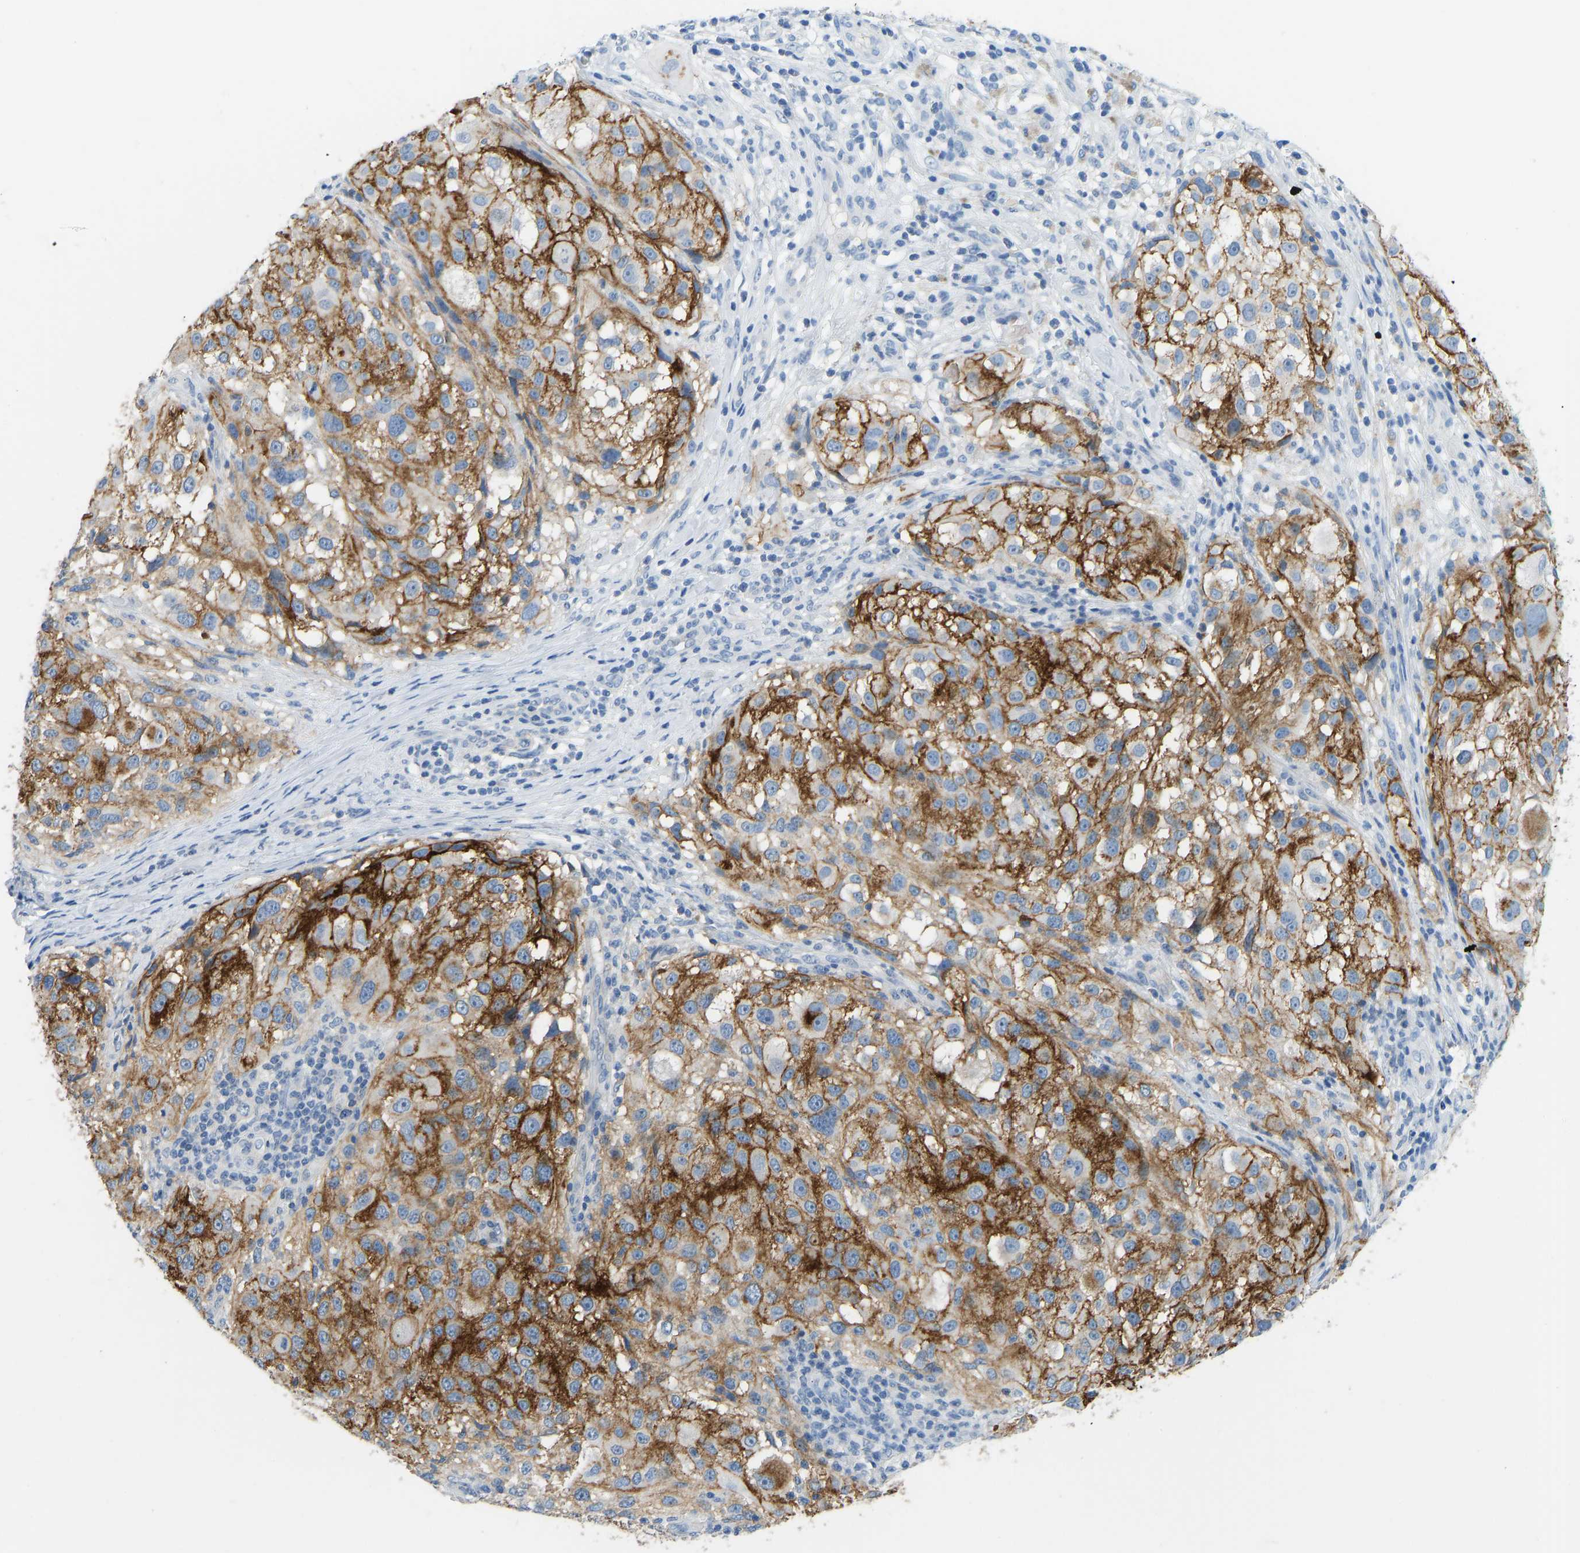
{"staining": {"intensity": "strong", "quantity": ">75%", "location": "cytoplasmic/membranous"}, "tissue": "melanoma", "cell_type": "Tumor cells", "image_type": "cancer", "snomed": [{"axis": "morphology", "description": "Necrosis, NOS"}, {"axis": "morphology", "description": "Malignant melanoma, NOS"}, {"axis": "topography", "description": "Skin"}], "caption": "Strong cytoplasmic/membranous expression for a protein is present in approximately >75% of tumor cells of melanoma using immunohistochemistry (IHC).", "gene": "ATP1A1", "patient": {"sex": "female", "age": 87}}